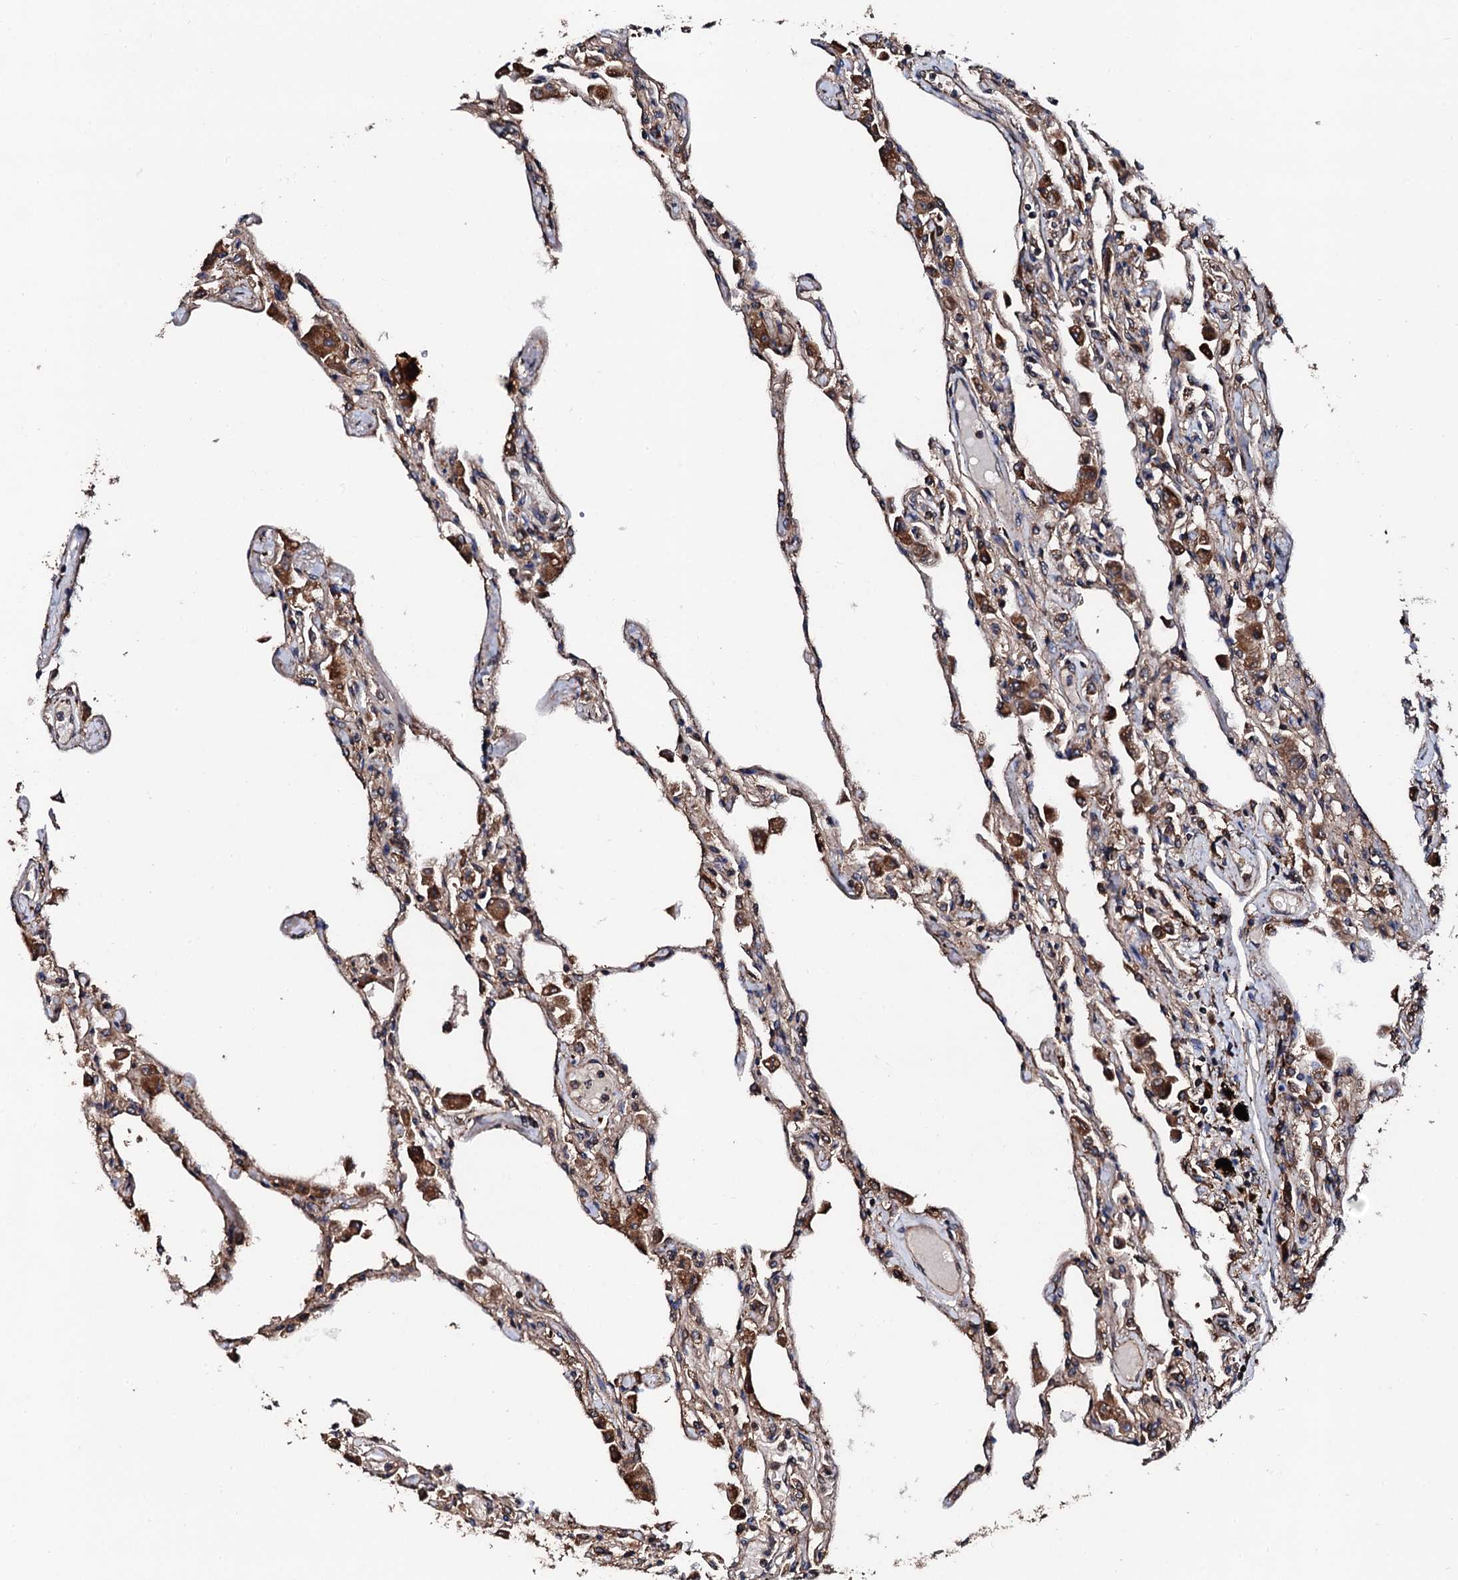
{"staining": {"intensity": "moderate", "quantity": ">75%", "location": "cytoplasmic/membranous"}, "tissue": "lung", "cell_type": "Alveolar cells", "image_type": "normal", "snomed": [{"axis": "morphology", "description": "Normal tissue, NOS"}, {"axis": "topography", "description": "Bronchus"}, {"axis": "topography", "description": "Lung"}], "caption": "A brown stain shows moderate cytoplasmic/membranous positivity of a protein in alveolar cells of normal human lung.", "gene": "CKAP5", "patient": {"sex": "female", "age": 49}}